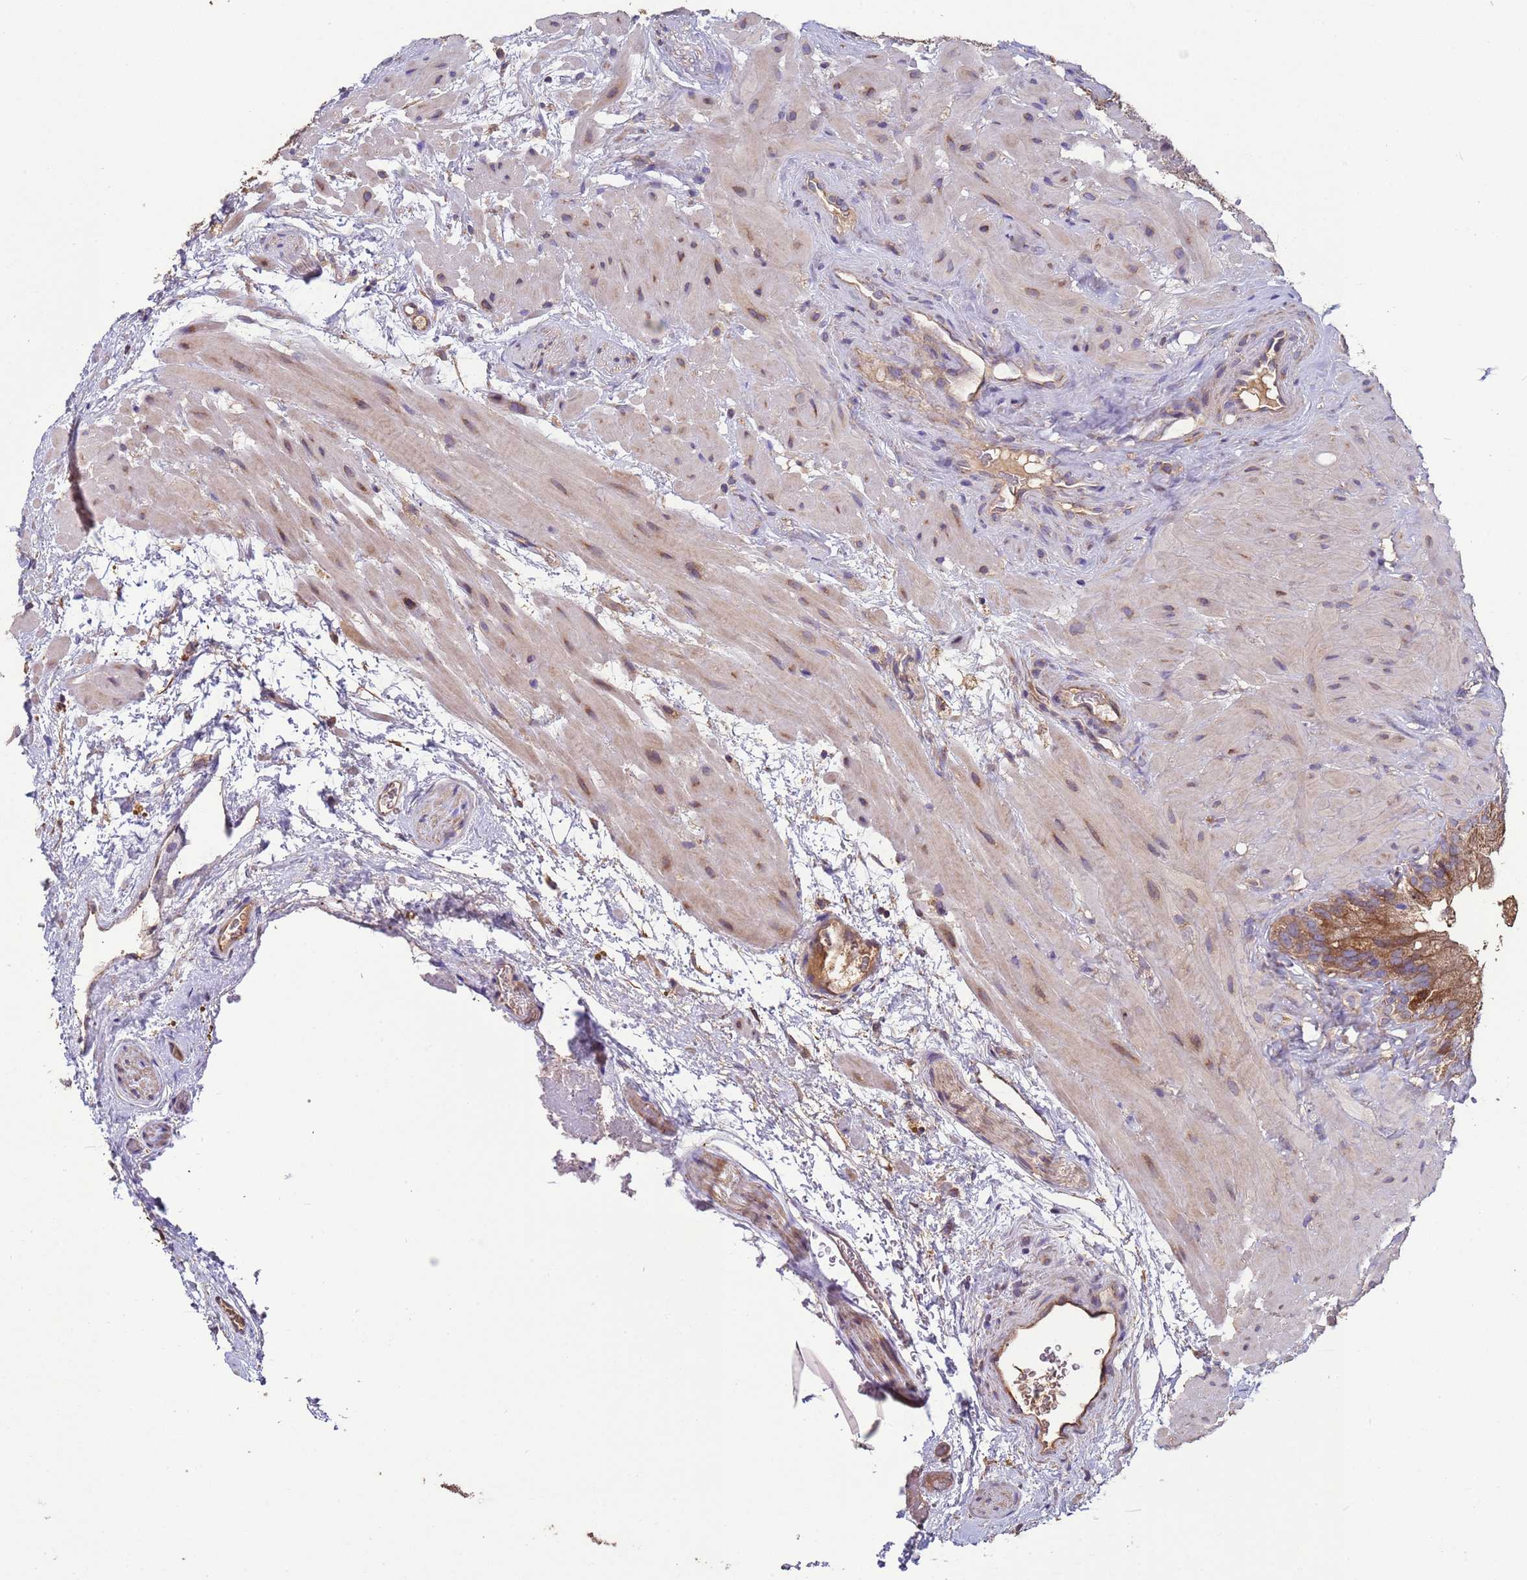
{"staining": {"intensity": "moderate", "quantity": ">75%", "location": "cytoplasmic/membranous"}, "tissue": "seminal vesicle", "cell_type": "Glandular cells", "image_type": "normal", "snomed": [{"axis": "morphology", "description": "Normal tissue, NOS"}, {"axis": "topography", "description": "Prostate"}, {"axis": "topography", "description": "Seminal veicle"}], "caption": "Protein staining by IHC shows moderate cytoplasmic/membranous staining in about >75% of glandular cells in normal seminal vesicle.", "gene": "EEF1AKMT1", "patient": {"sex": "male", "age": 68}}